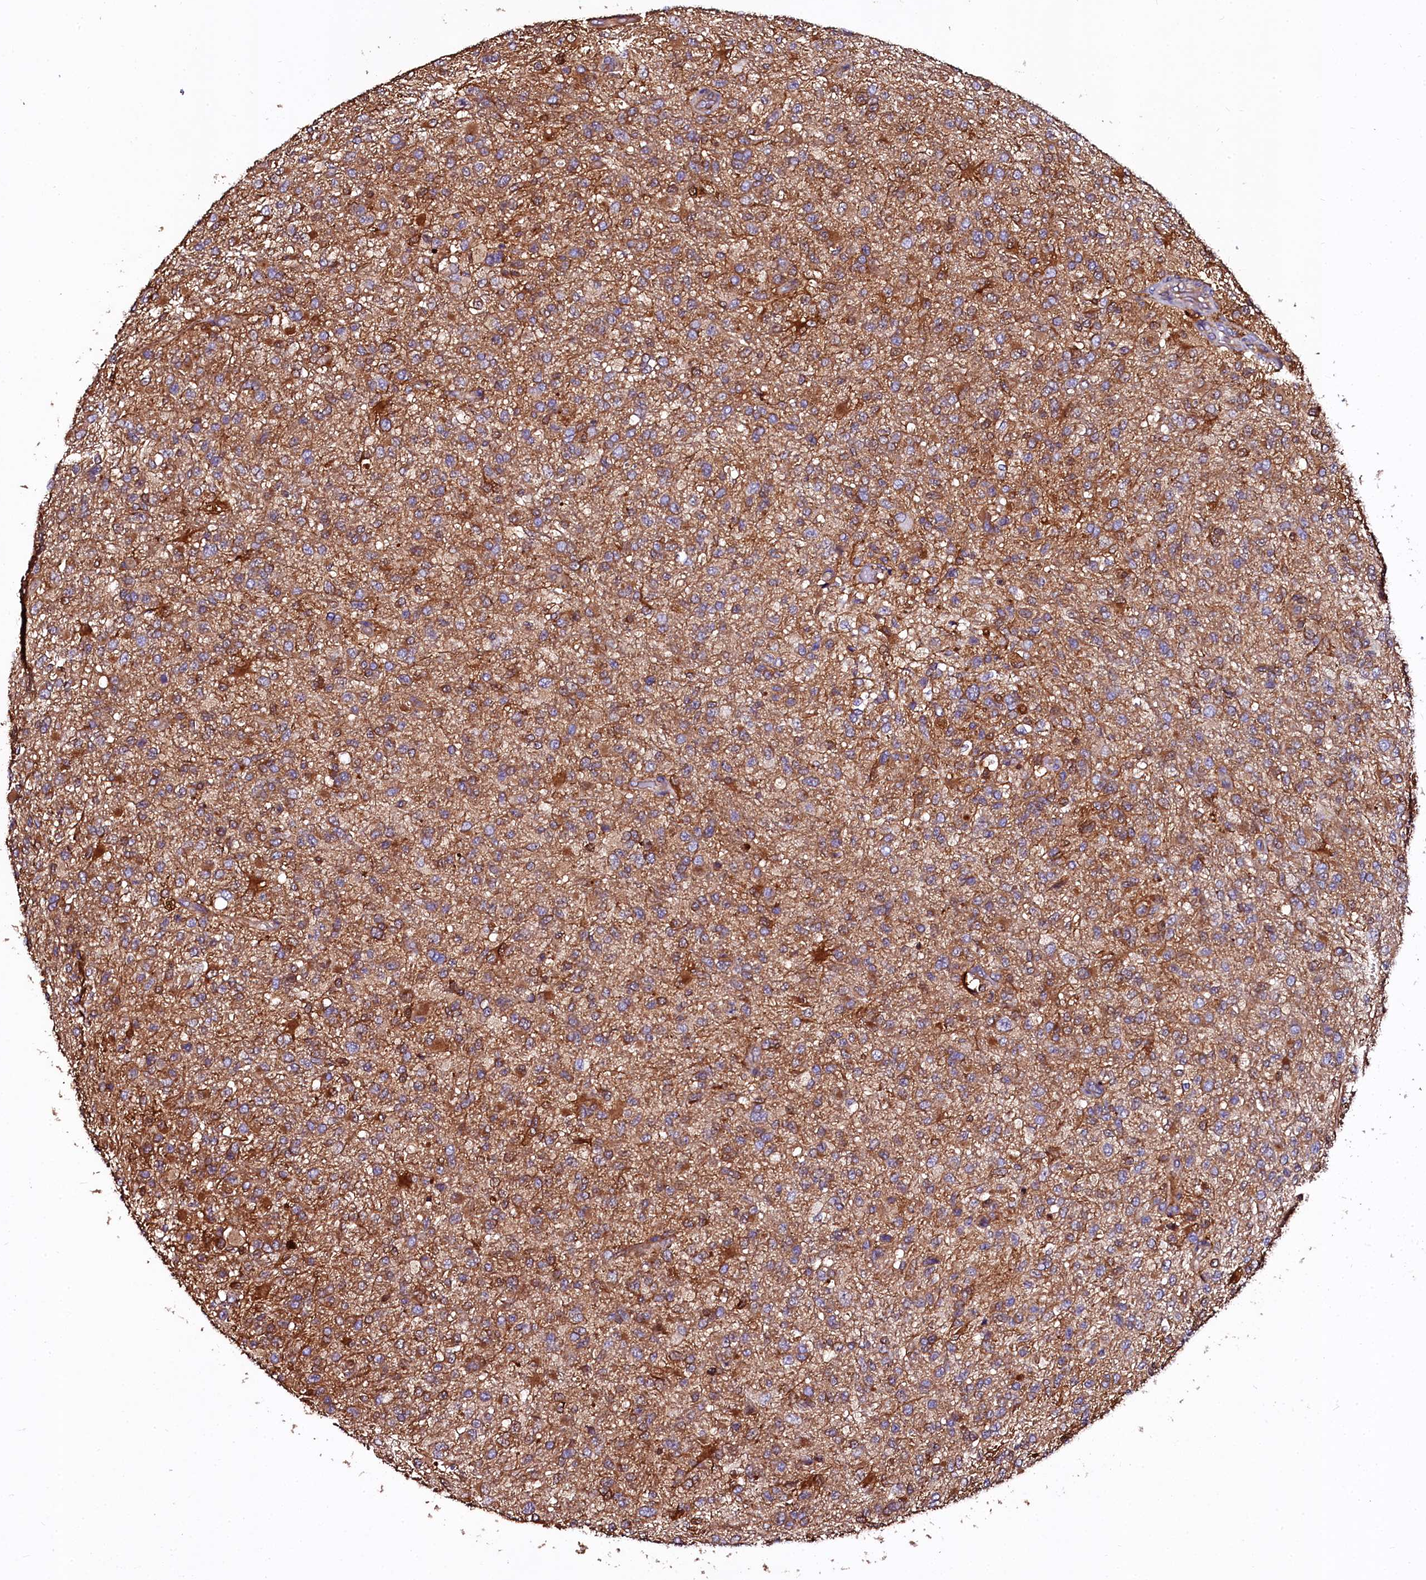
{"staining": {"intensity": "weak", "quantity": "25%-75%", "location": "cytoplasmic/membranous"}, "tissue": "glioma", "cell_type": "Tumor cells", "image_type": "cancer", "snomed": [{"axis": "morphology", "description": "Glioma, malignant, High grade"}, {"axis": "topography", "description": "Brain"}], "caption": "DAB (3,3'-diaminobenzidine) immunohistochemical staining of human glioma reveals weak cytoplasmic/membranous protein positivity in approximately 25%-75% of tumor cells. (DAB IHC with brightfield microscopy, high magnification).", "gene": "APPL2", "patient": {"sex": "female", "age": 74}}